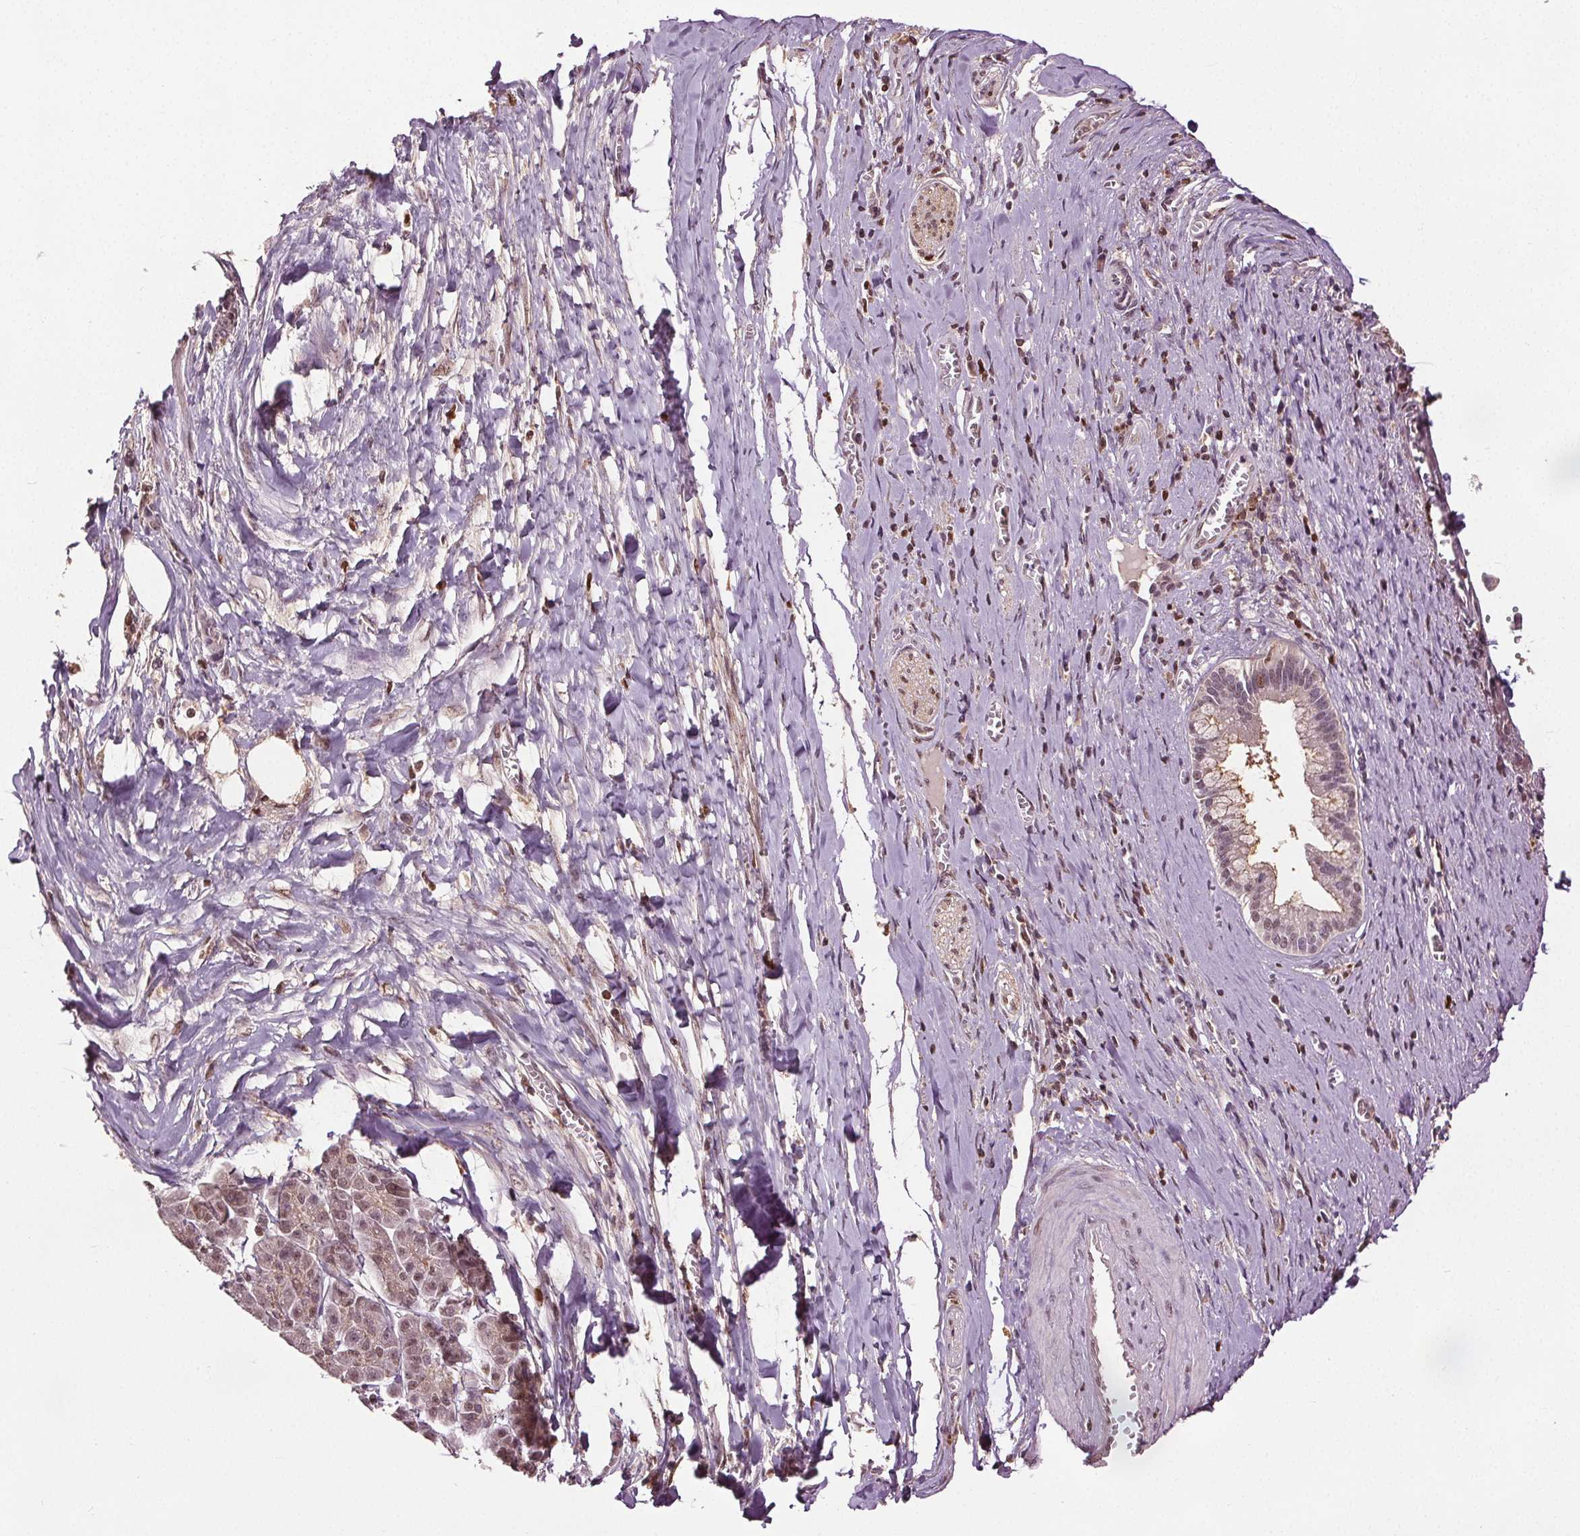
{"staining": {"intensity": "weak", "quantity": "25%-75%", "location": "cytoplasmic/membranous,nuclear"}, "tissue": "pancreatic cancer", "cell_type": "Tumor cells", "image_type": "cancer", "snomed": [{"axis": "morphology", "description": "Normal tissue, NOS"}, {"axis": "morphology", "description": "Adenocarcinoma, NOS"}, {"axis": "topography", "description": "Lymph node"}, {"axis": "topography", "description": "Pancreas"}], "caption": "Brown immunohistochemical staining in human pancreatic cancer displays weak cytoplasmic/membranous and nuclear positivity in about 25%-75% of tumor cells.", "gene": "DDX11", "patient": {"sex": "female", "age": 58}}